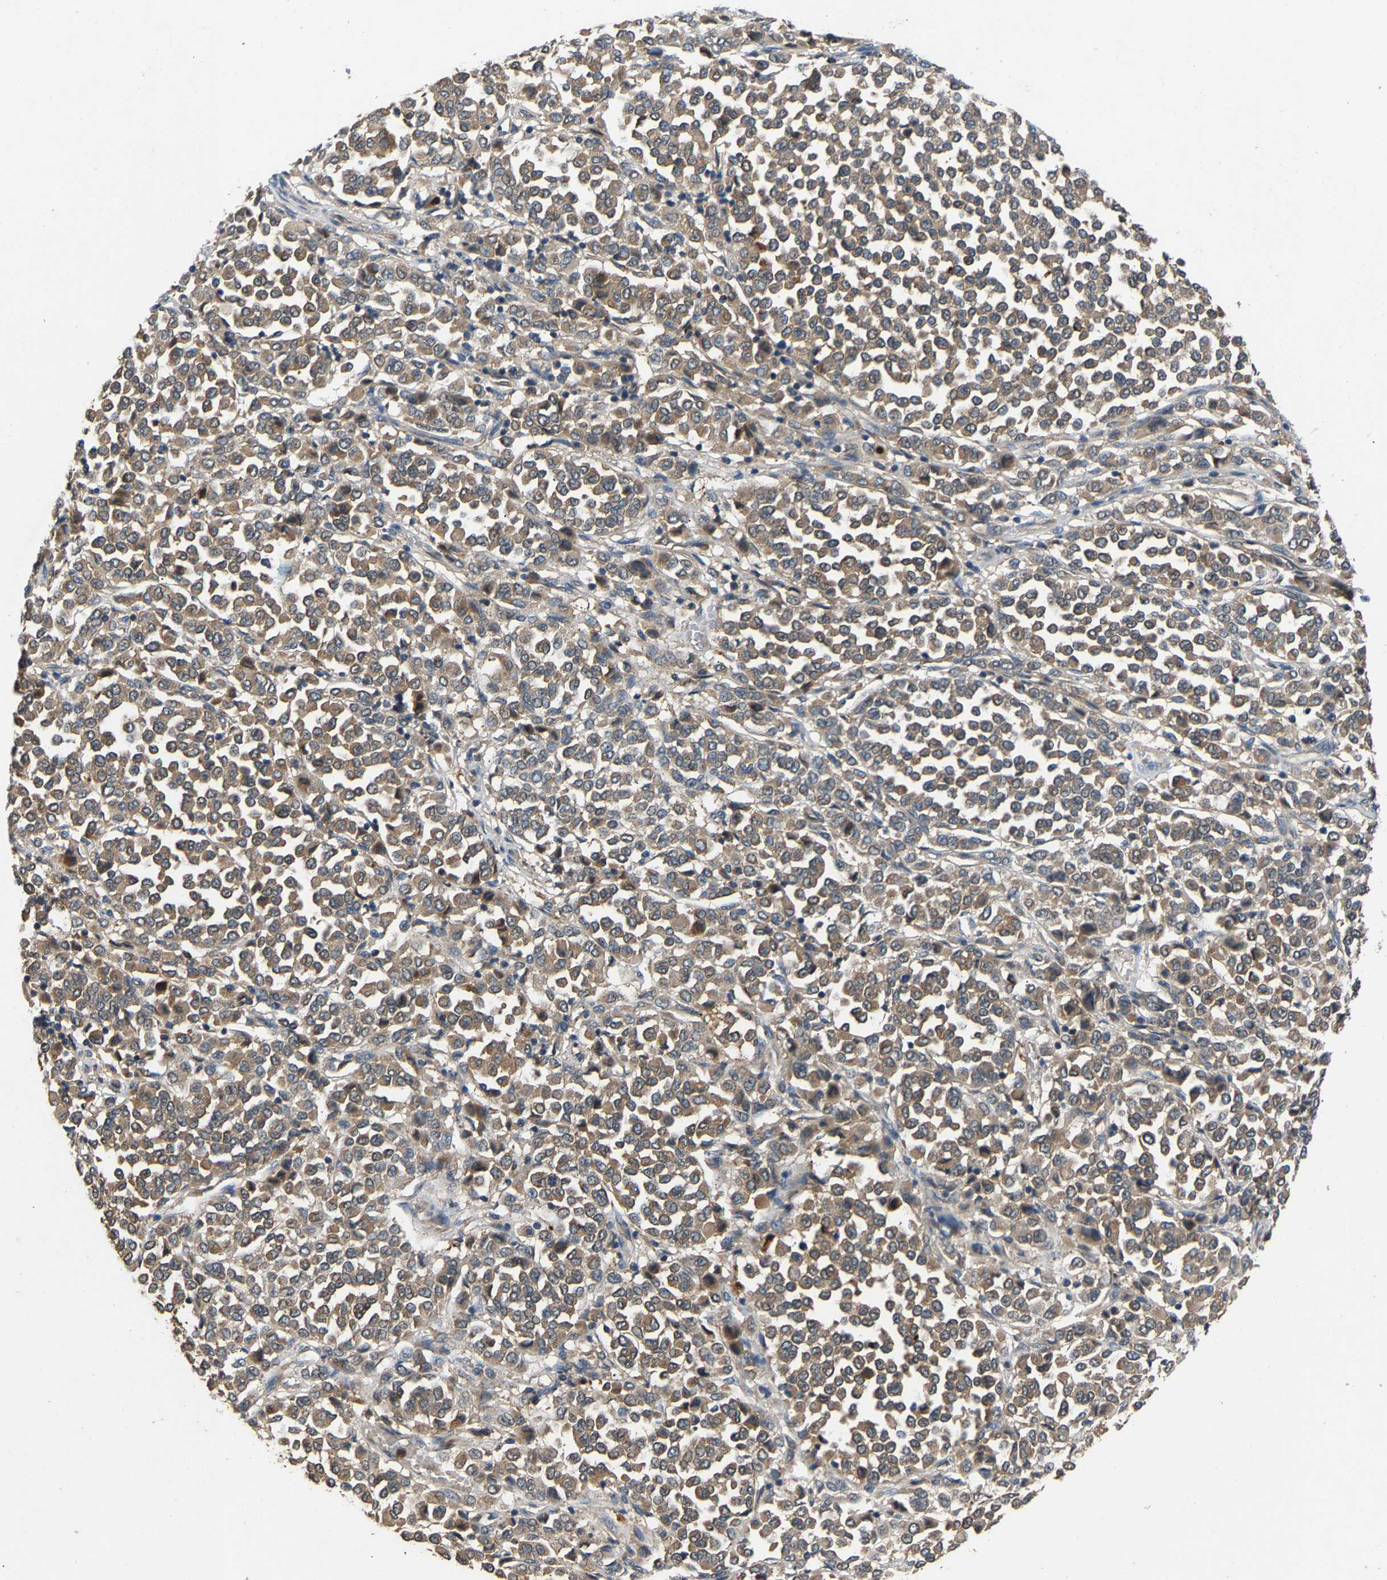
{"staining": {"intensity": "moderate", "quantity": ">75%", "location": "cytoplasmic/membranous"}, "tissue": "melanoma", "cell_type": "Tumor cells", "image_type": "cancer", "snomed": [{"axis": "morphology", "description": "Malignant melanoma, Metastatic site"}, {"axis": "topography", "description": "Pancreas"}], "caption": "An immunohistochemistry (IHC) histopathology image of tumor tissue is shown. Protein staining in brown highlights moderate cytoplasmic/membranous positivity in malignant melanoma (metastatic site) within tumor cells.", "gene": "PPID", "patient": {"sex": "female", "age": 30}}